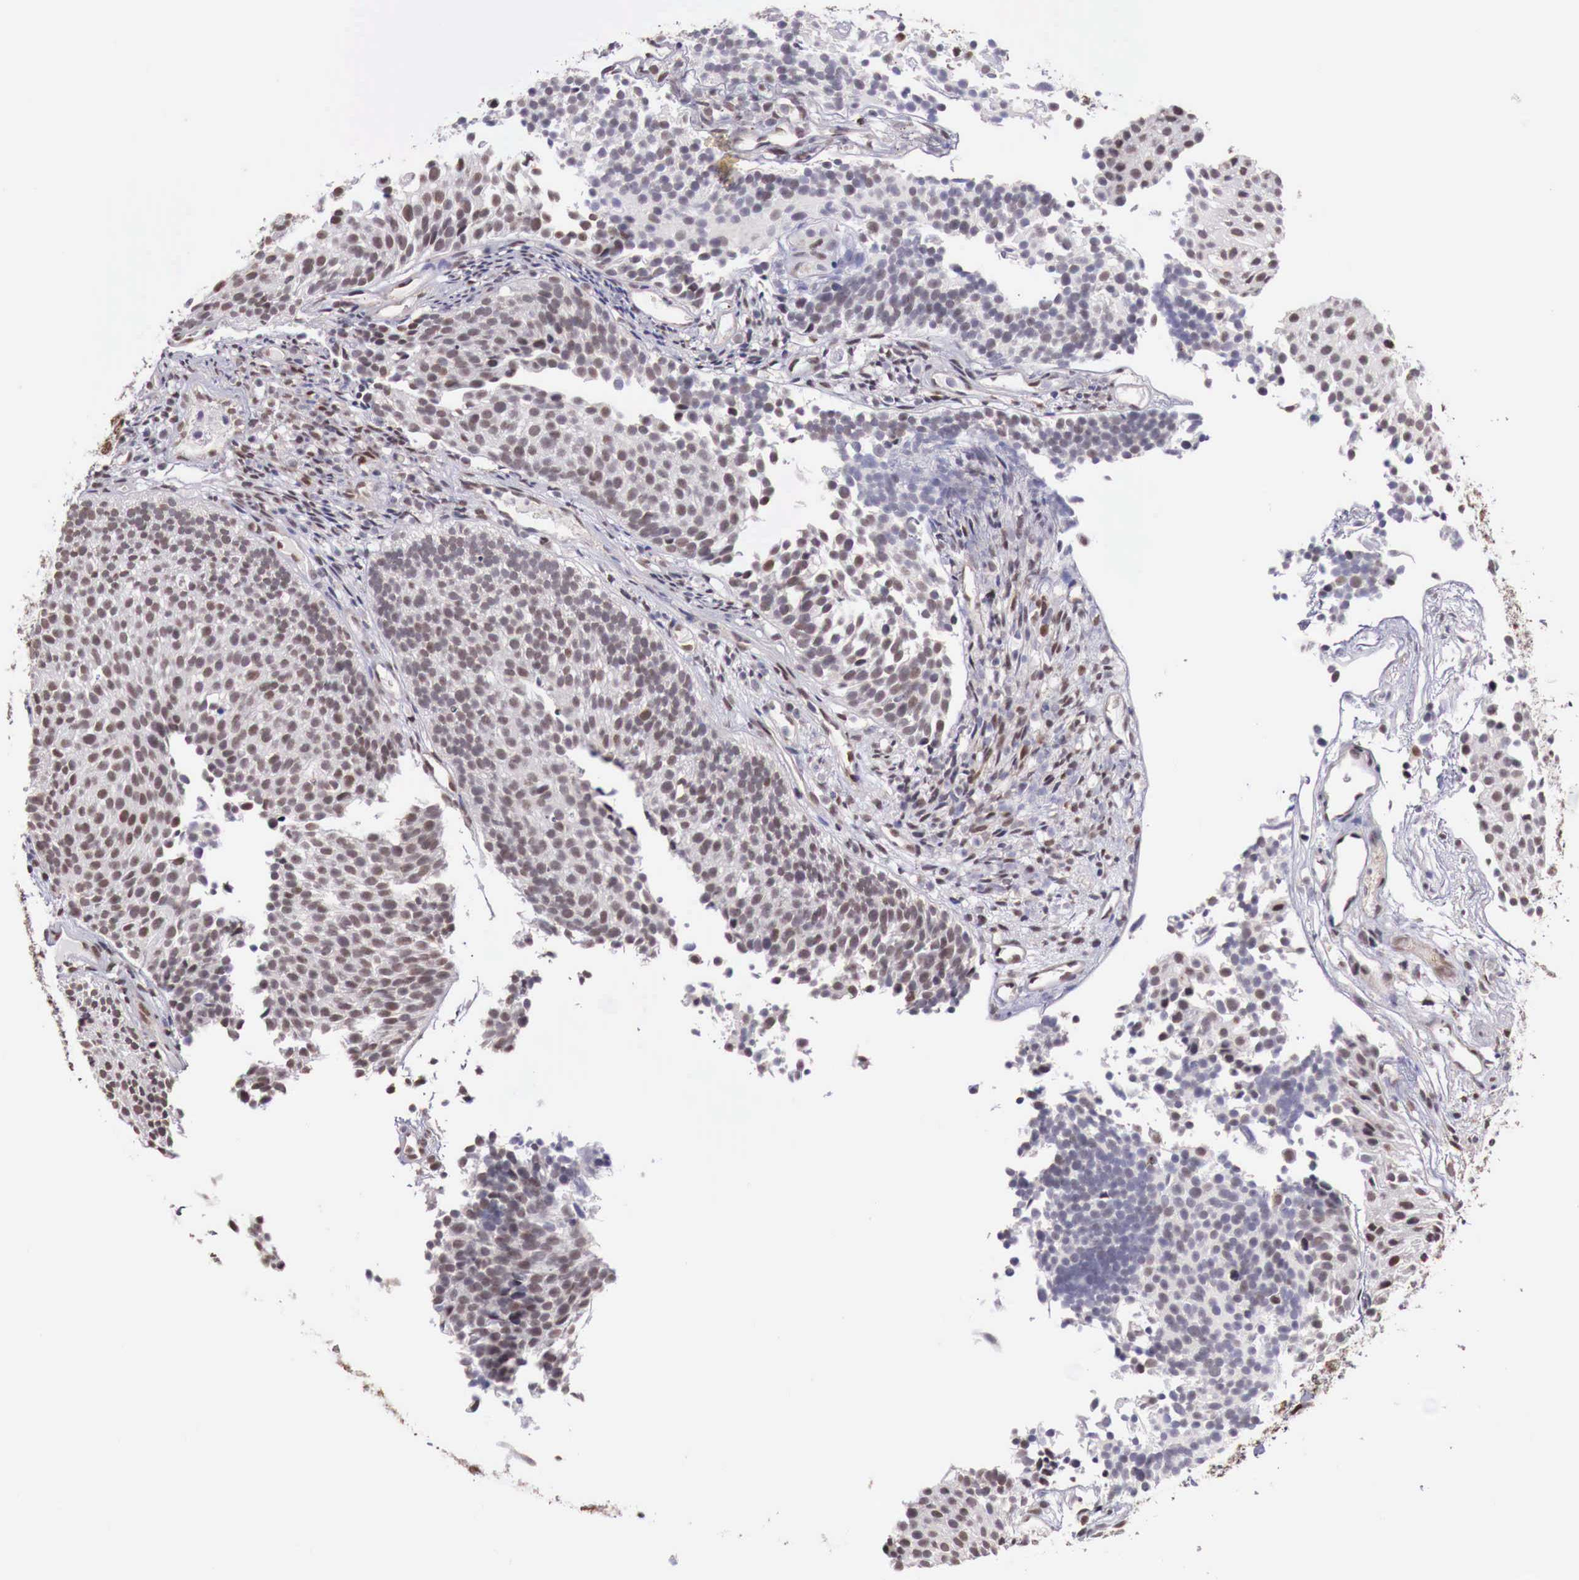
{"staining": {"intensity": "moderate", "quantity": "25%-75%", "location": "nuclear"}, "tissue": "urothelial cancer", "cell_type": "Tumor cells", "image_type": "cancer", "snomed": [{"axis": "morphology", "description": "Urothelial carcinoma, Low grade"}, {"axis": "topography", "description": "Urinary bladder"}], "caption": "IHC of urothelial carcinoma (low-grade) reveals medium levels of moderate nuclear expression in about 25%-75% of tumor cells. The staining was performed using DAB to visualize the protein expression in brown, while the nuclei were stained in blue with hematoxylin (Magnification: 20x).", "gene": "FOXP2", "patient": {"sex": "male", "age": 85}}